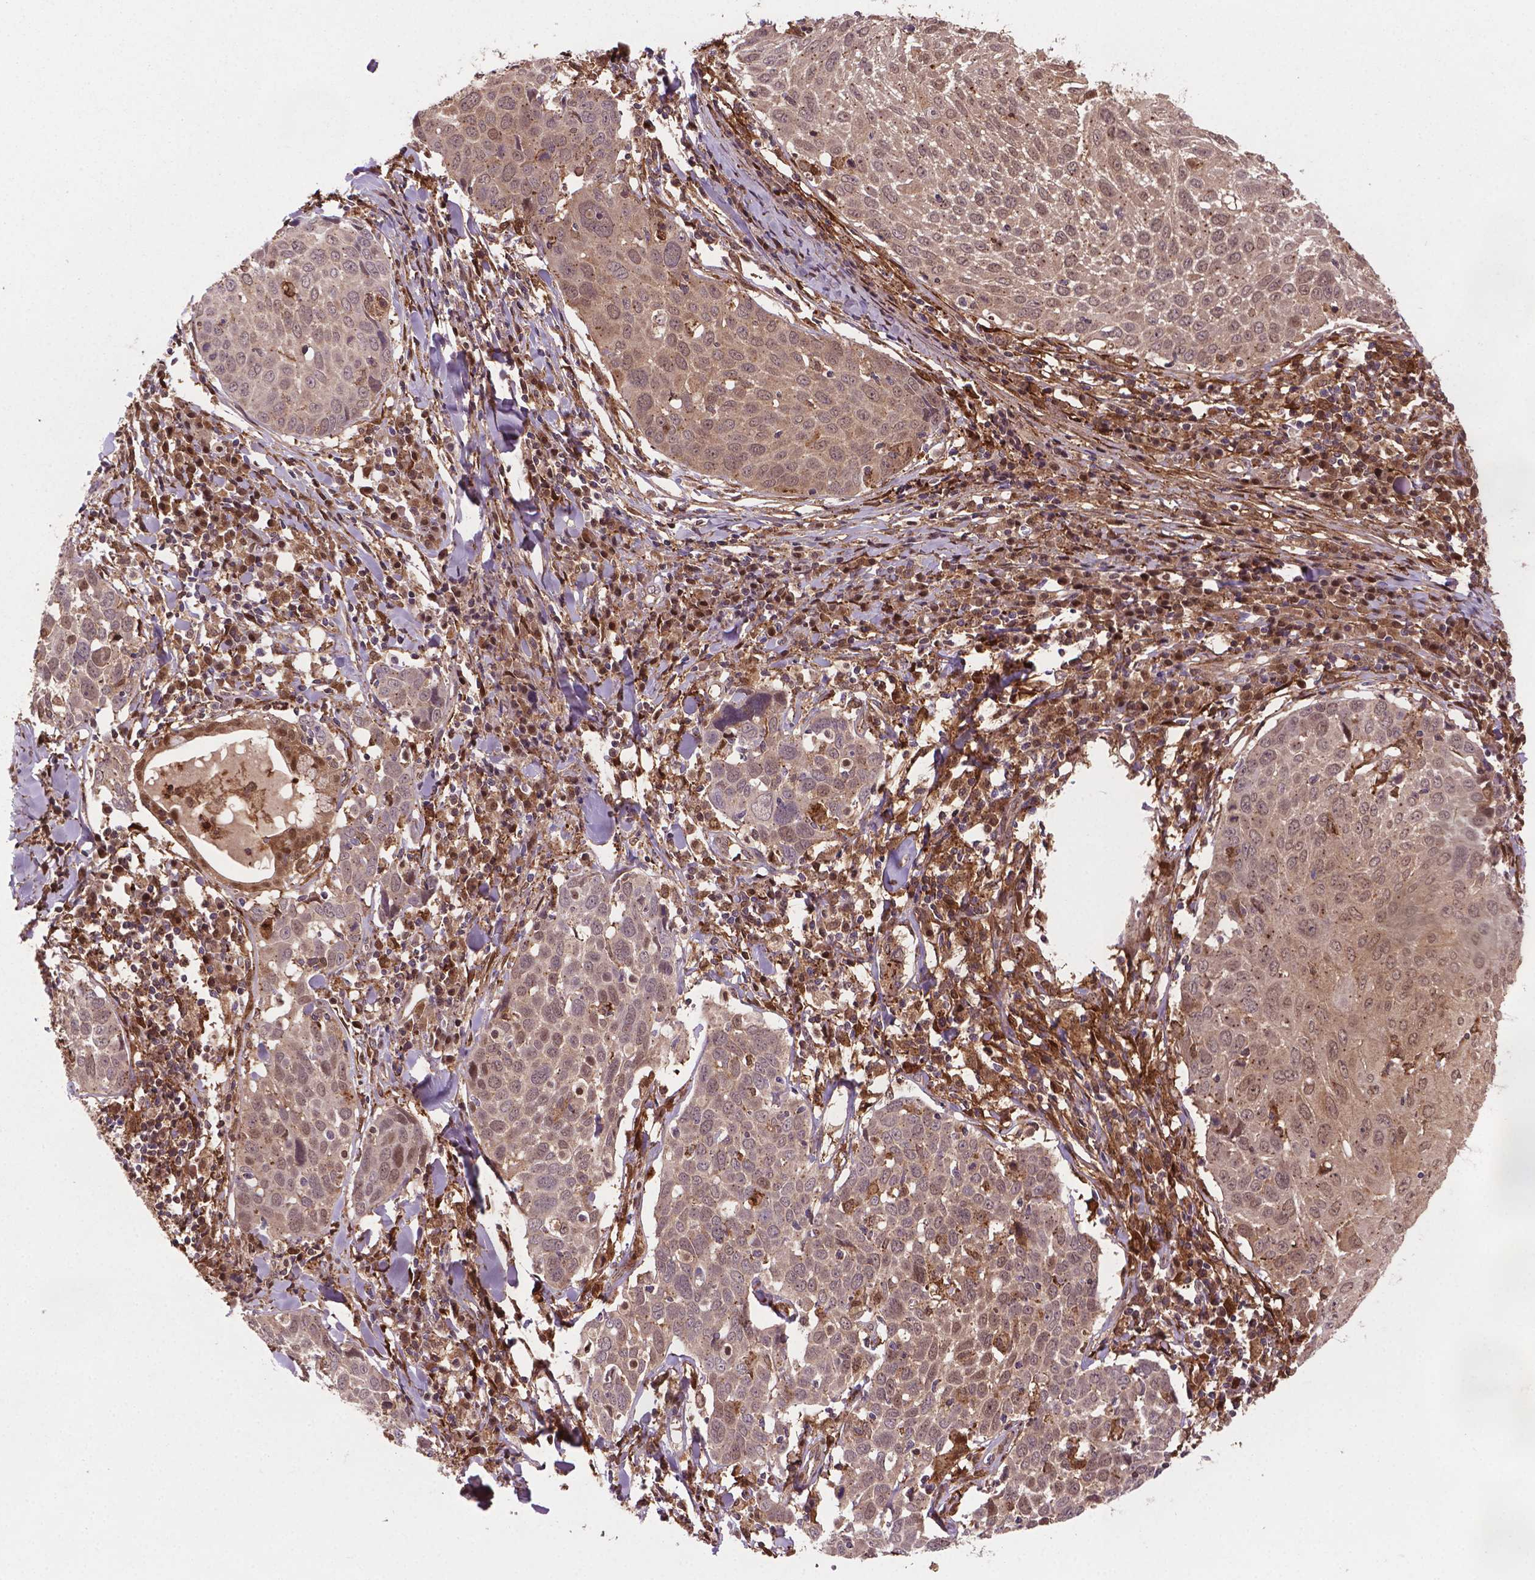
{"staining": {"intensity": "weak", "quantity": "25%-75%", "location": "cytoplasmic/membranous,nuclear"}, "tissue": "lung cancer", "cell_type": "Tumor cells", "image_type": "cancer", "snomed": [{"axis": "morphology", "description": "Squamous cell carcinoma, NOS"}, {"axis": "topography", "description": "Lung"}], "caption": "Human lung squamous cell carcinoma stained for a protein (brown) exhibits weak cytoplasmic/membranous and nuclear positive expression in approximately 25%-75% of tumor cells.", "gene": "PLIN3", "patient": {"sex": "male", "age": 57}}